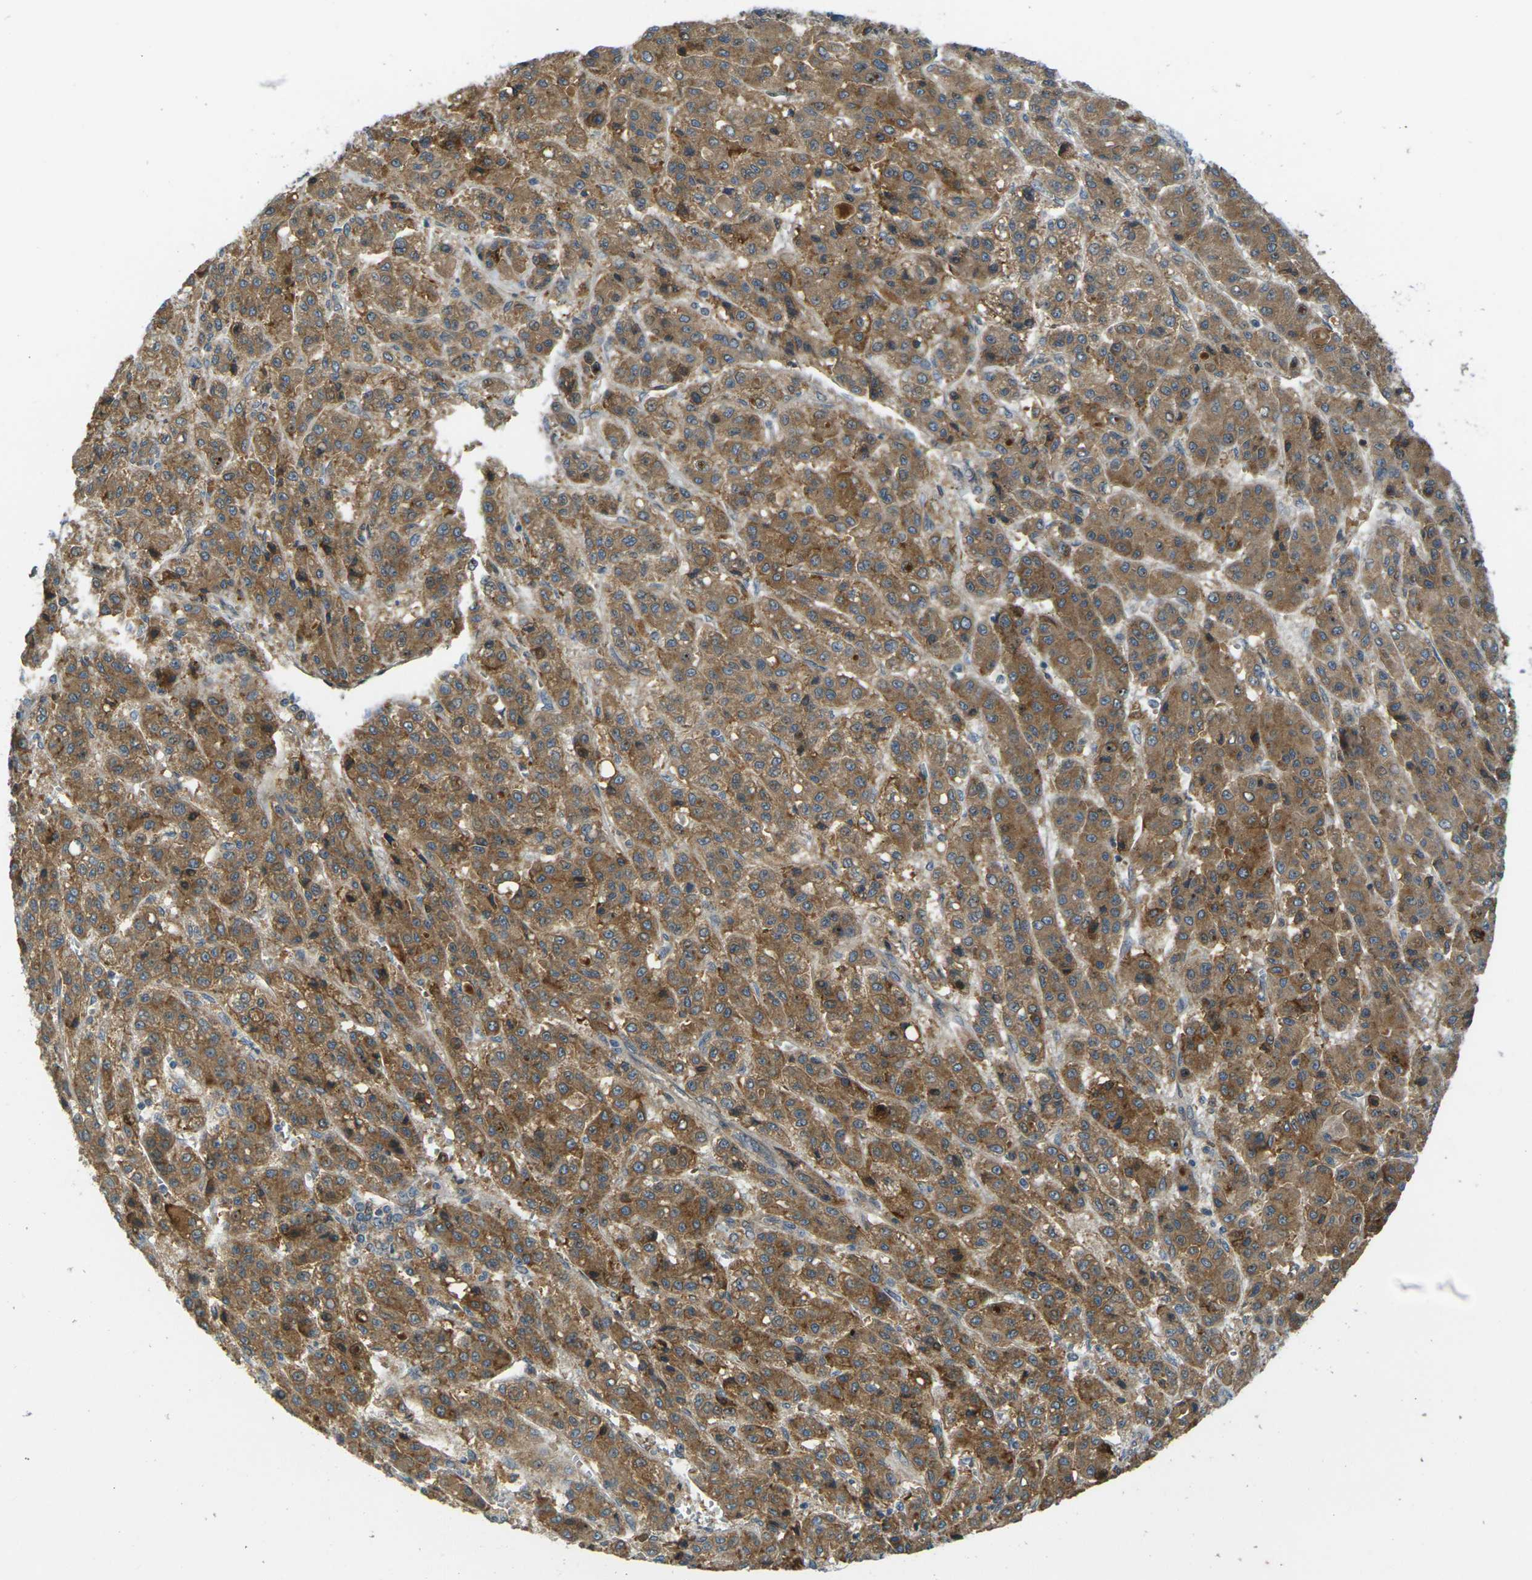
{"staining": {"intensity": "moderate", "quantity": ">75%", "location": "cytoplasmic/membranous"}, "tissue": "liver cancer", "cell_type": "Tumor cells", "image_type": "cancer", "snomed": [{"axis": "morphology", "description": "Carcinoma, Hepatocellular, NOS"}, {"axis": "topography", "description": "Liver"}], "caption": "Protein staining of hepatocellular carcinoma (liver) tissue shows moderate cytoplasmic/membranous positivity in about >75% of tumor cells.", "gene": "FZD1", "patient": {"sex": "male", "age": 70}}